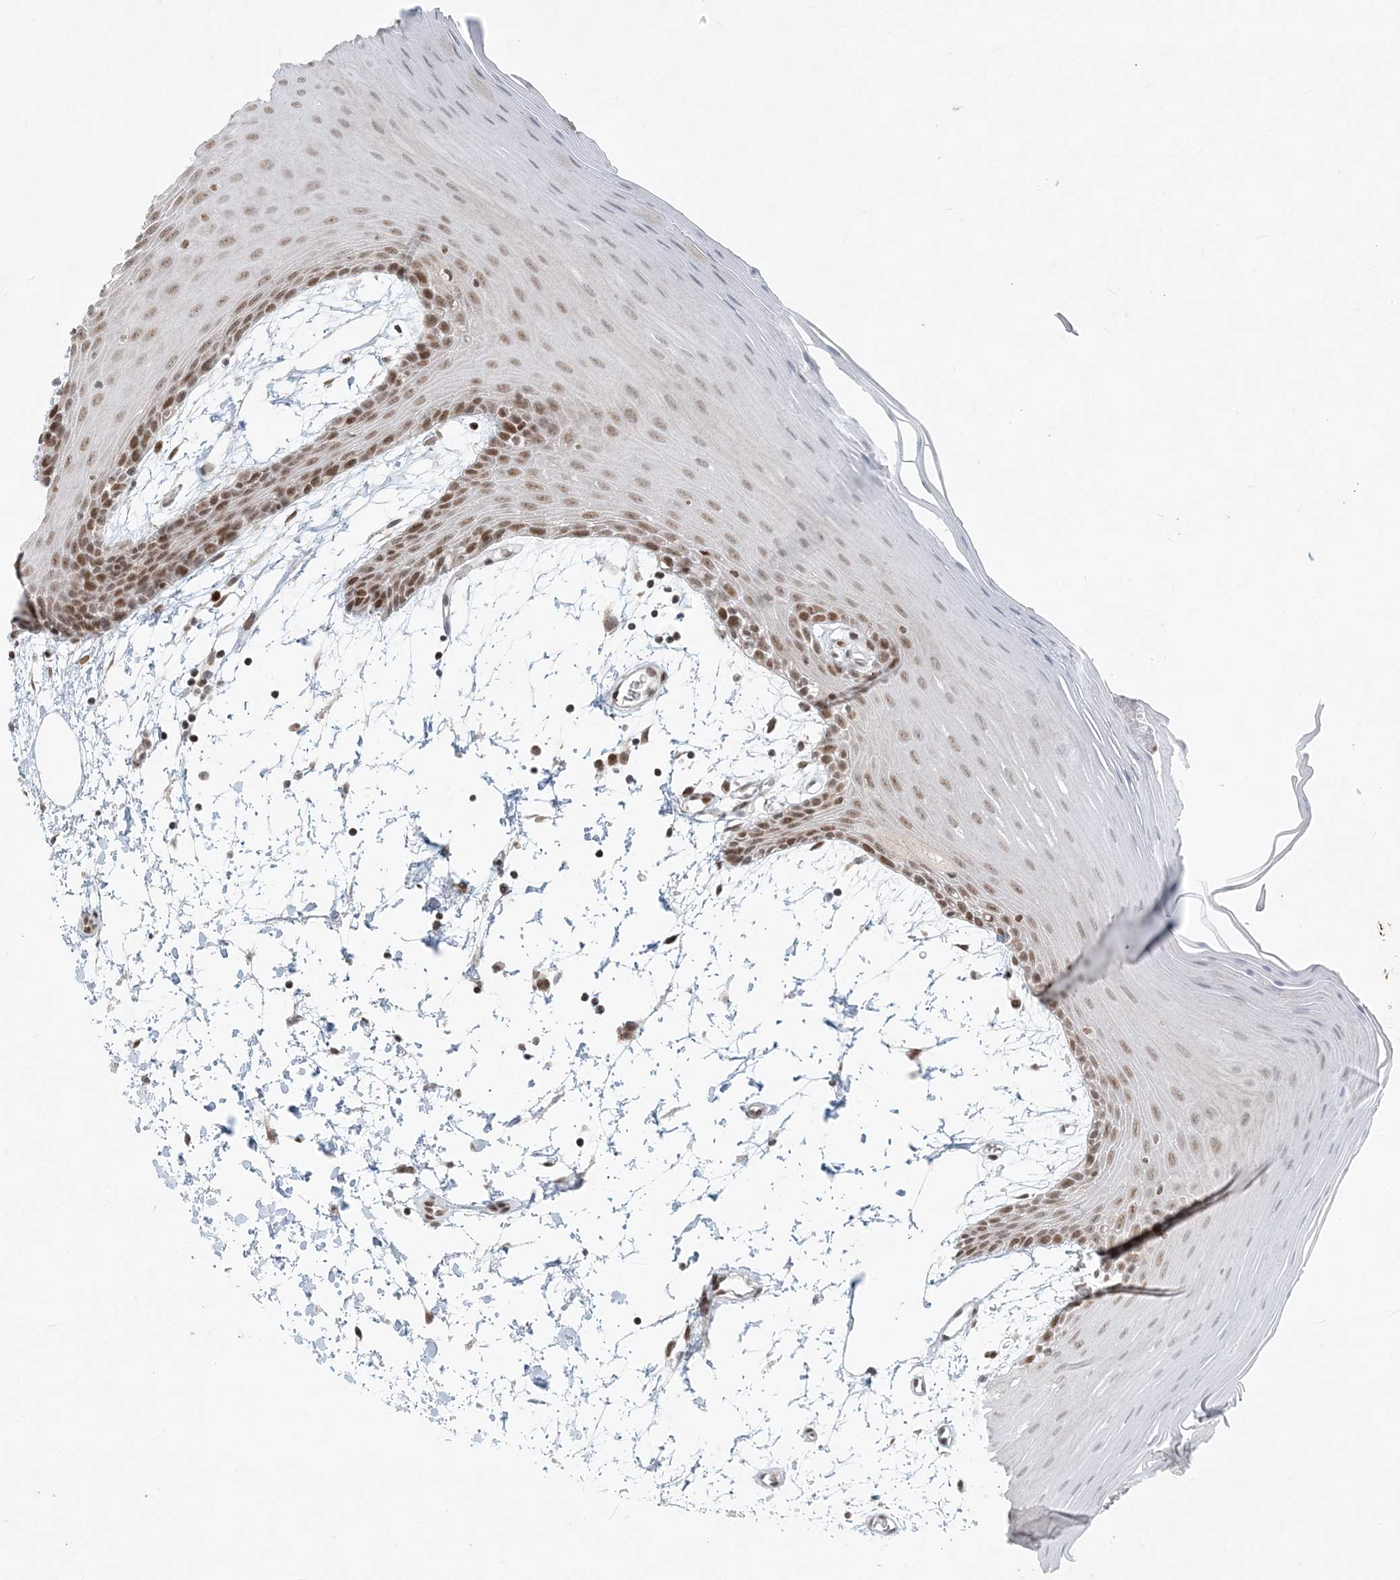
{"staining": {"intensity": "moderate", "quantity": "25%-75%", "location": "nuclear"}, "tissue": "oral mucosa", "cell_type": "Squamous epithelial cells", "image_type": "normal", "snomed": [{"axis": "morphology", "description": "Normal tissue, NOS"}, {"axis": "topography", "description": "Skeletal muscle"}, {"axis": "topography", "description": "Oral tissue"}, {"axis": "topography", "description": "Salivary gland"}, {"axis": "topography", "description": "Peripheral nerve tissue"}], "caption": "Protein expression analysis of benign human oral mucosa reveals moderate nuclear staining in approximately 25%-75% of squamous epithelial cells. Nuclei are stained in blue.", "gene": "BAZ1B", "patient": {"sex": "male", "age": 54}}